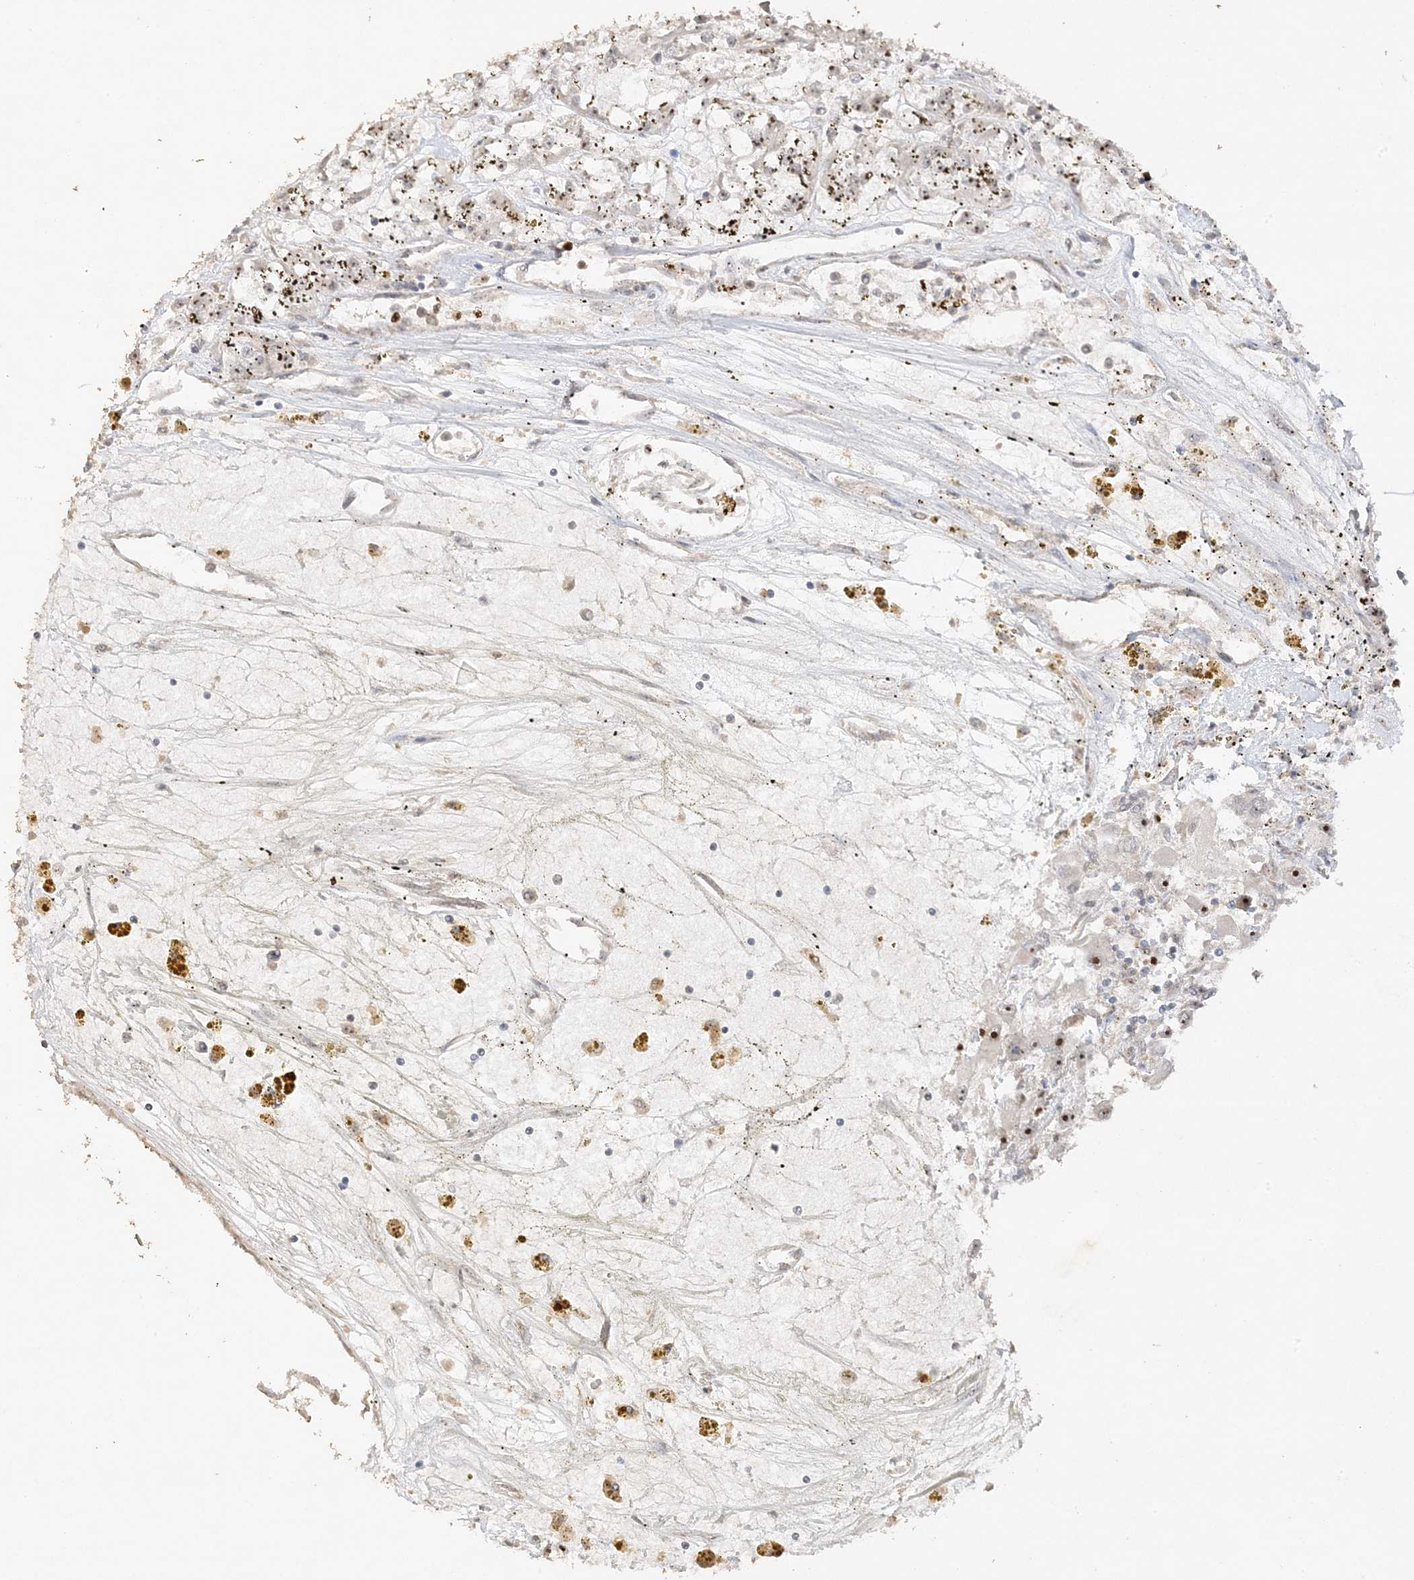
{"staining": {"intensity": "weak", "quantity": "25%-75%", "location": "nuclear"}, "tissue": "renal cancer", "cell_type": "Tumor cells", "image_type": "cancer", "snomed": [{"axis": "morphology", "description": "Adenocarcinoma, NOS"}, {"axis": "topography", "description": "Kidney"}], "caption": "Brown immunohistochemical staining in renal cancer reveals weak nuclear staining in about 25%-75% of tumor cells. The staining was performed using DAB (3,3'-diaminobenzidine), with brown indicating positive protein expression. Nuclei are stained blue with hematoxylin.", "gene": "DDX18", "patient": {"sex": "female", "age": 52}}